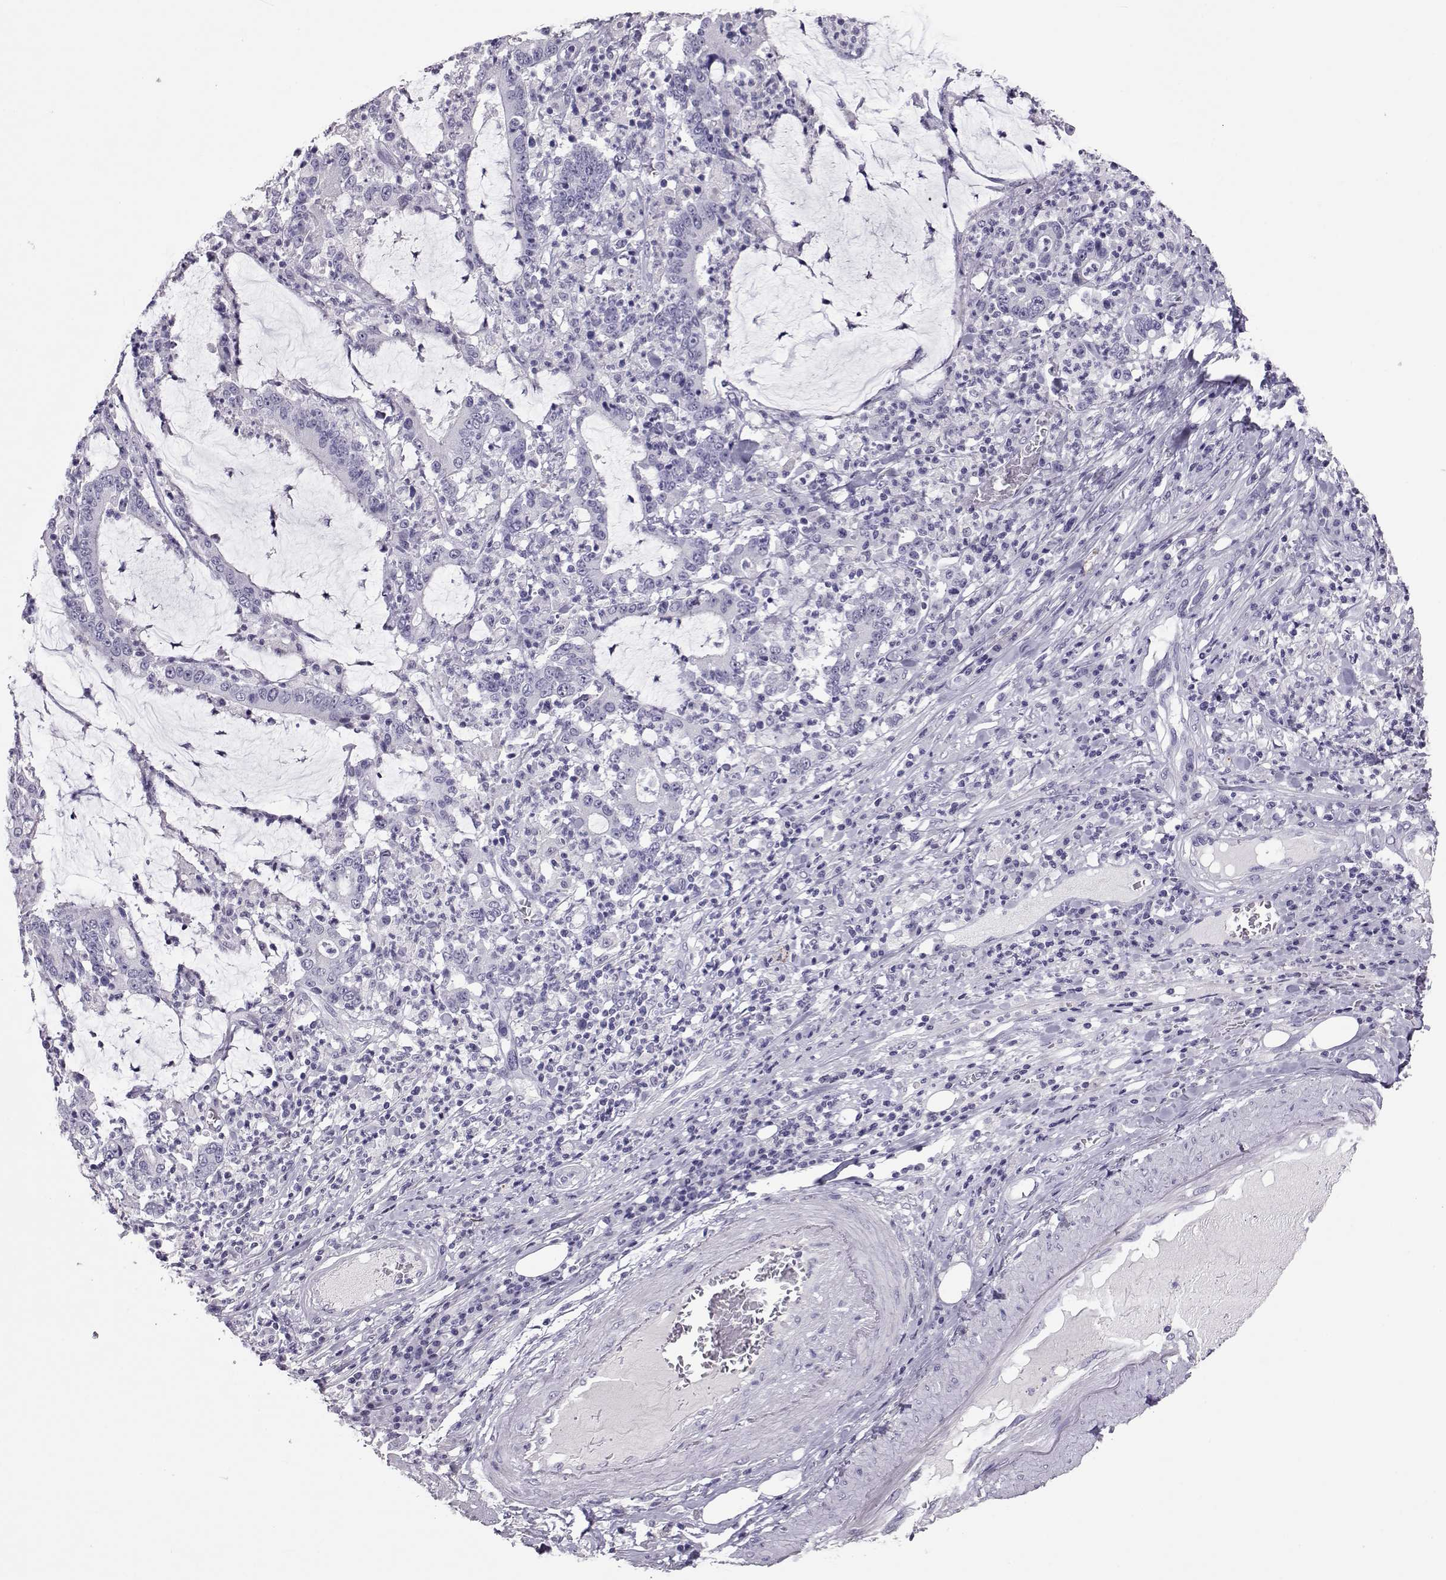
{"staining": {"intensity": "negative", "quantity": "none", "location": "none"}, "tissue": "stomach cancer", "cell_type": "Tumor cells", "image_type": "cancer", "snomed": [{"axis": "morphology", "description": "Adenocarcinoma, NOS"}, {"axis": "topography", "description": "Stomach, upper"}], "caption": "Protein analysis of adenocarcinoma (stomach) exhibits no significant expression in tumor cells. The staining is performed using DAB (3,3'-diaminobenzidine) brown chromogen with nuclei counter-stained in using hematoxylin.", "gene": "PMCH", "patient": {"sex": "male", "age": 68}}